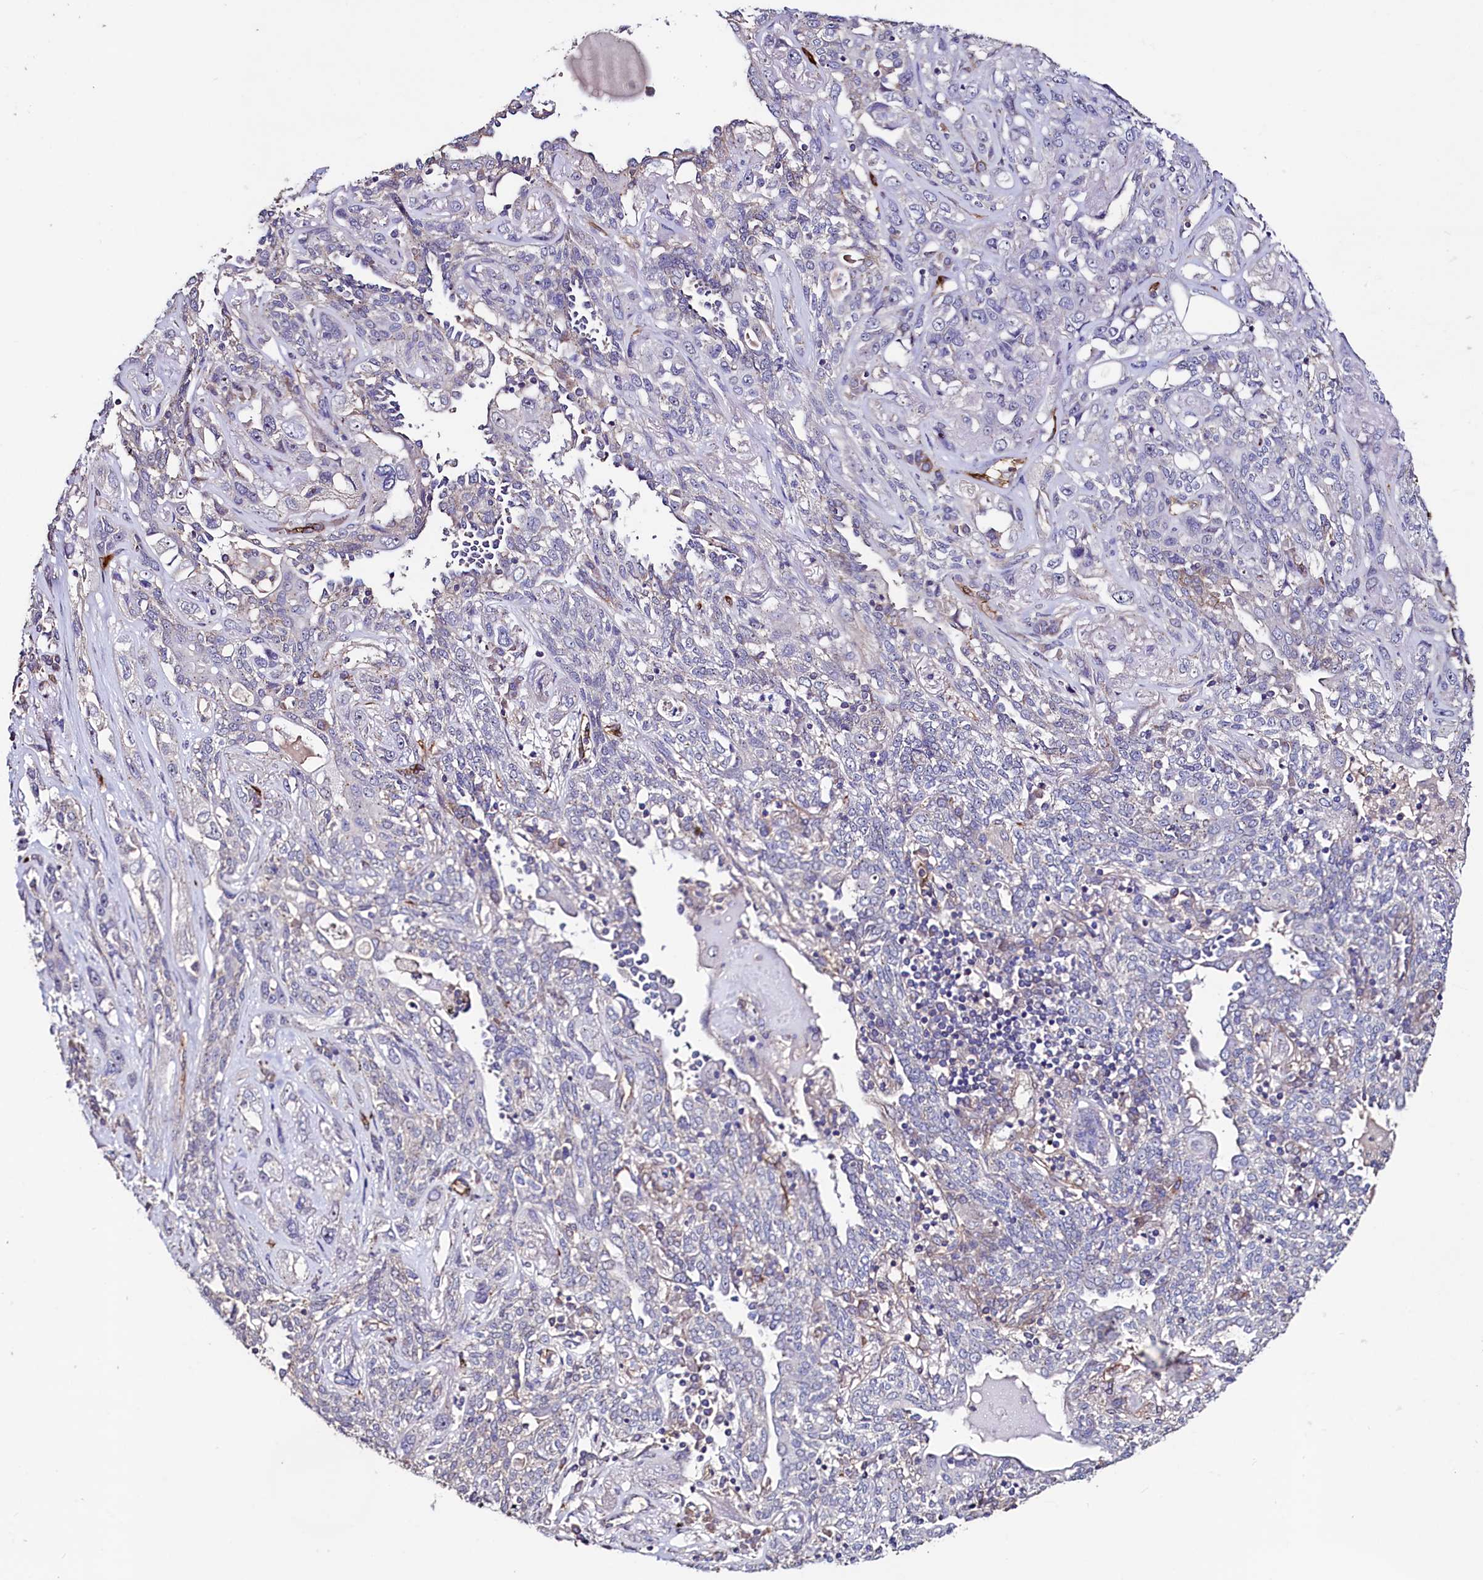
{"staining": {"intensity": "negative", "quantity": "none", "location": "none"}, "tissue": "lung cancer", "cell_type": "Tumor cells", "image_type": "cancer", "snomed": [{"axis": "morphology", "description": "Squamous cell carcinoma, NOS"}, {"axis": "topography", "description": "Lung"}], "caption": "Image shows no protein staining in tumor cells of squamous cell carcinoma (lung) tissue.", "gene": "PALM", "patient": {"sex": "female", "age": 70}}